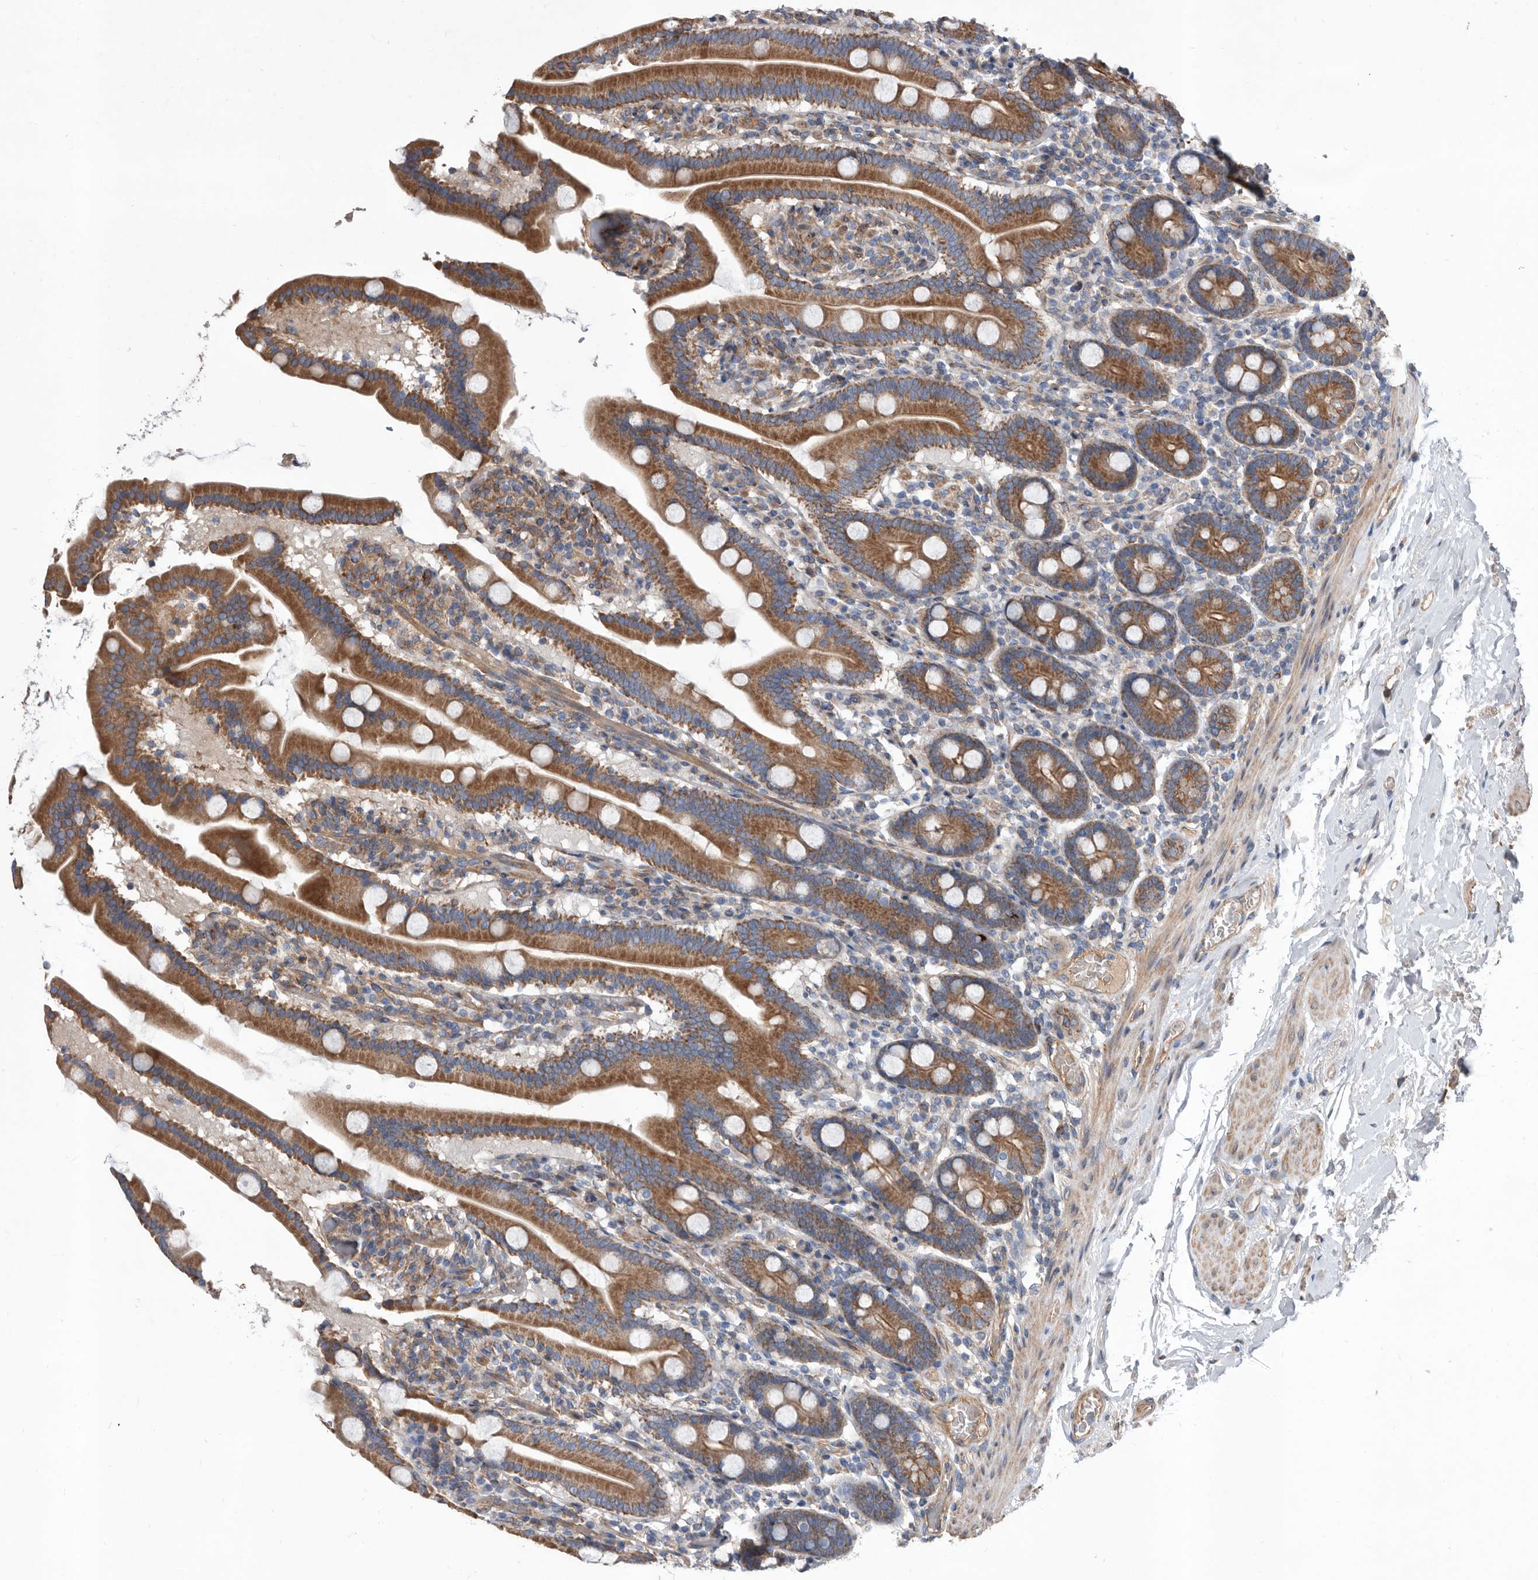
{"staining": {"intensity": "moderate", "quantity": ">75%", "location": "cytoplasmic/membranous"}, "tissue": "duodenum", "cell_type": "Glandular cells", "image_type": "normal", "snomed": [{"axis": "morphology", "description": "Normal tissue, NOS"}, {"axis": "topography", "description": "Duodenum"}], "caption": "Immunohistochemical staining of normal human duodenum shows >75% levels of moderate cytoplasmic/membranous protein expression in about >75% of glandular cells.", "gene": "ATP13A3", "patient": {"sex": "male", "age": 55}}